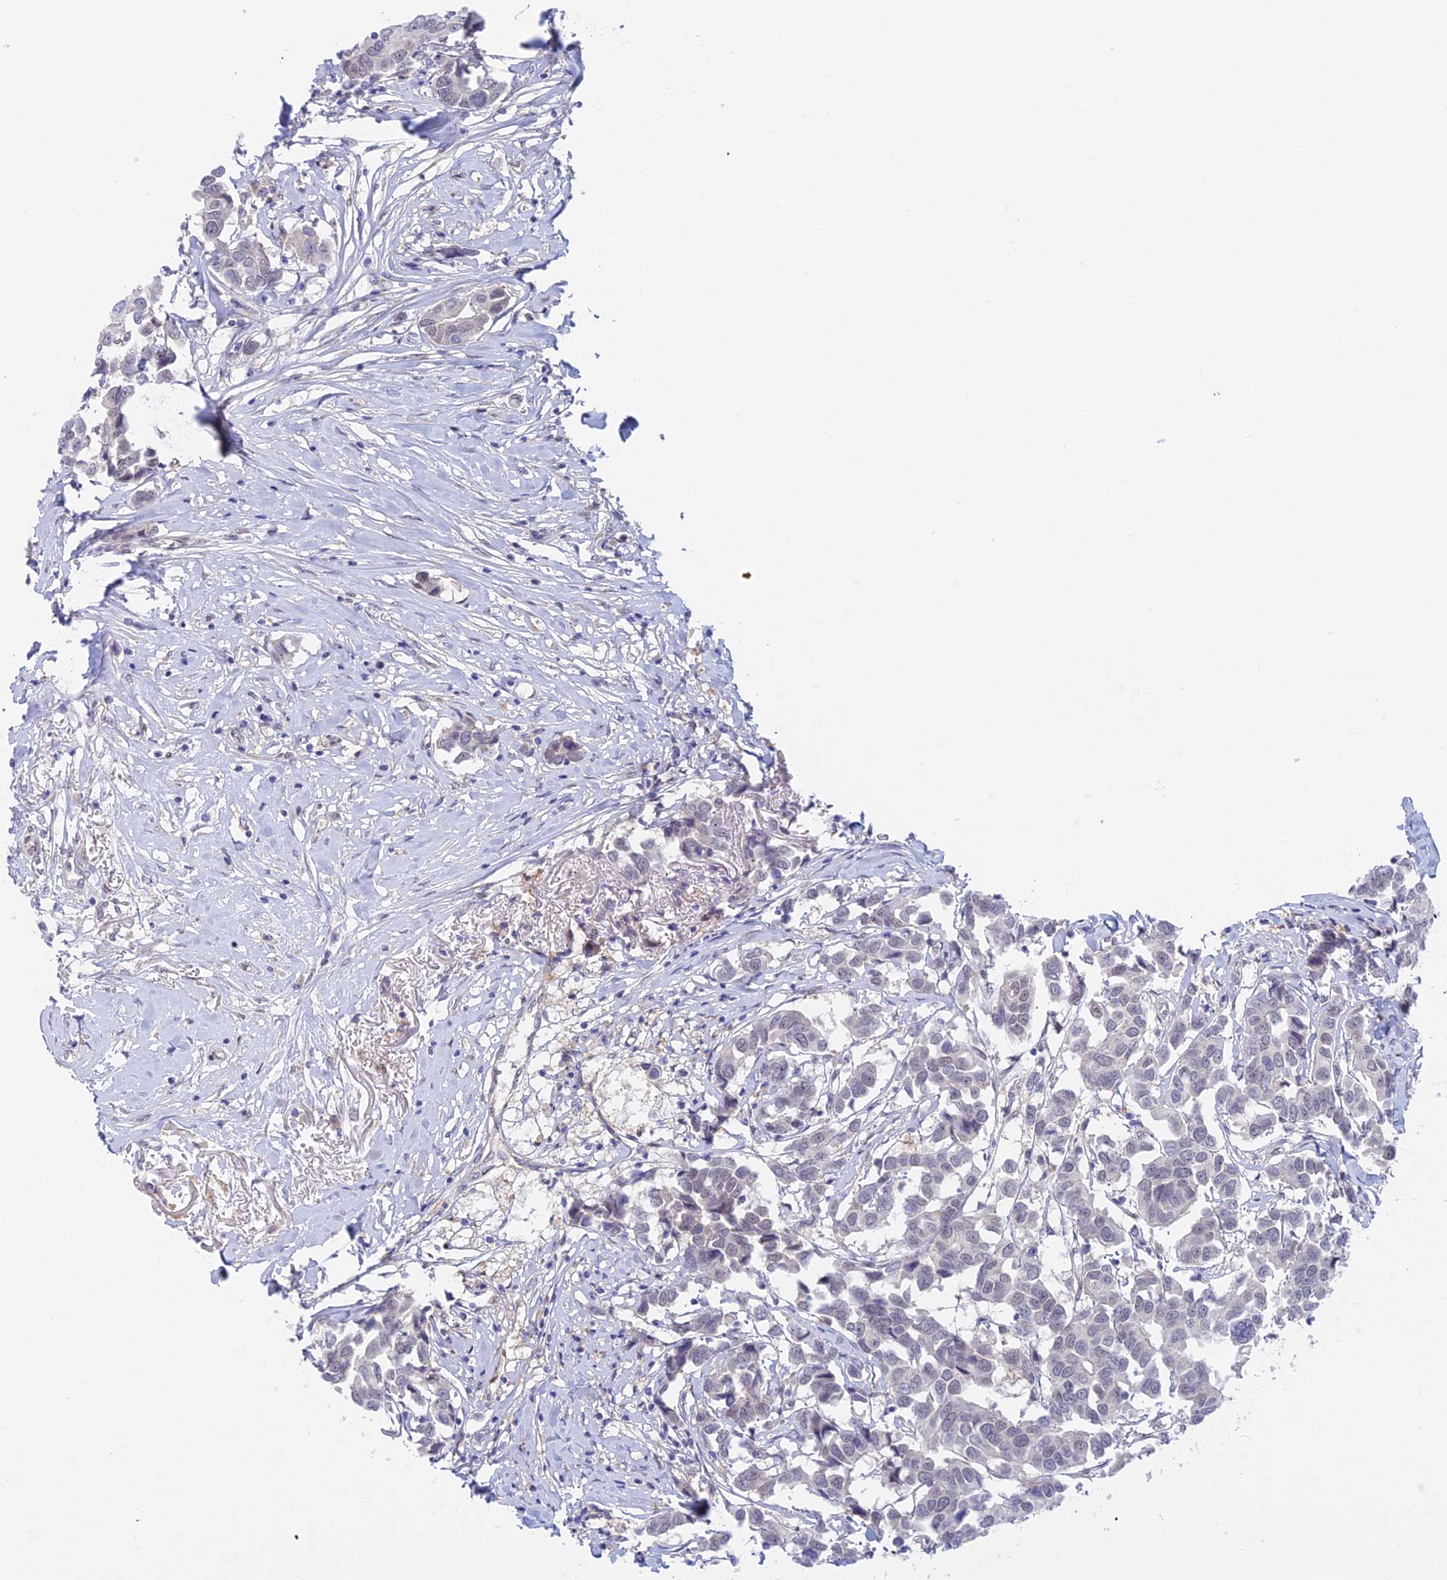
{"staining": {"intensity": "negative", "quantity": "none", "location": "none"}, "tissue": "breast cancer", "cell_type": "Tumor cells", "image_type": "cancer", "snomed": [{"axis": "morphology", "description": "Duct carcinoma"}, {"axis": "topography", "description": "Breast"}], "caption": "Protein analysis of breast cancer (invasive ductal carcinoma) exhibits no significant positivity in tumor cells. (Immunohistochemistry, brightfield microscopy, high magnification).", "gene": "ZUP1", "patient": {"sex": "female", "age": 80}}